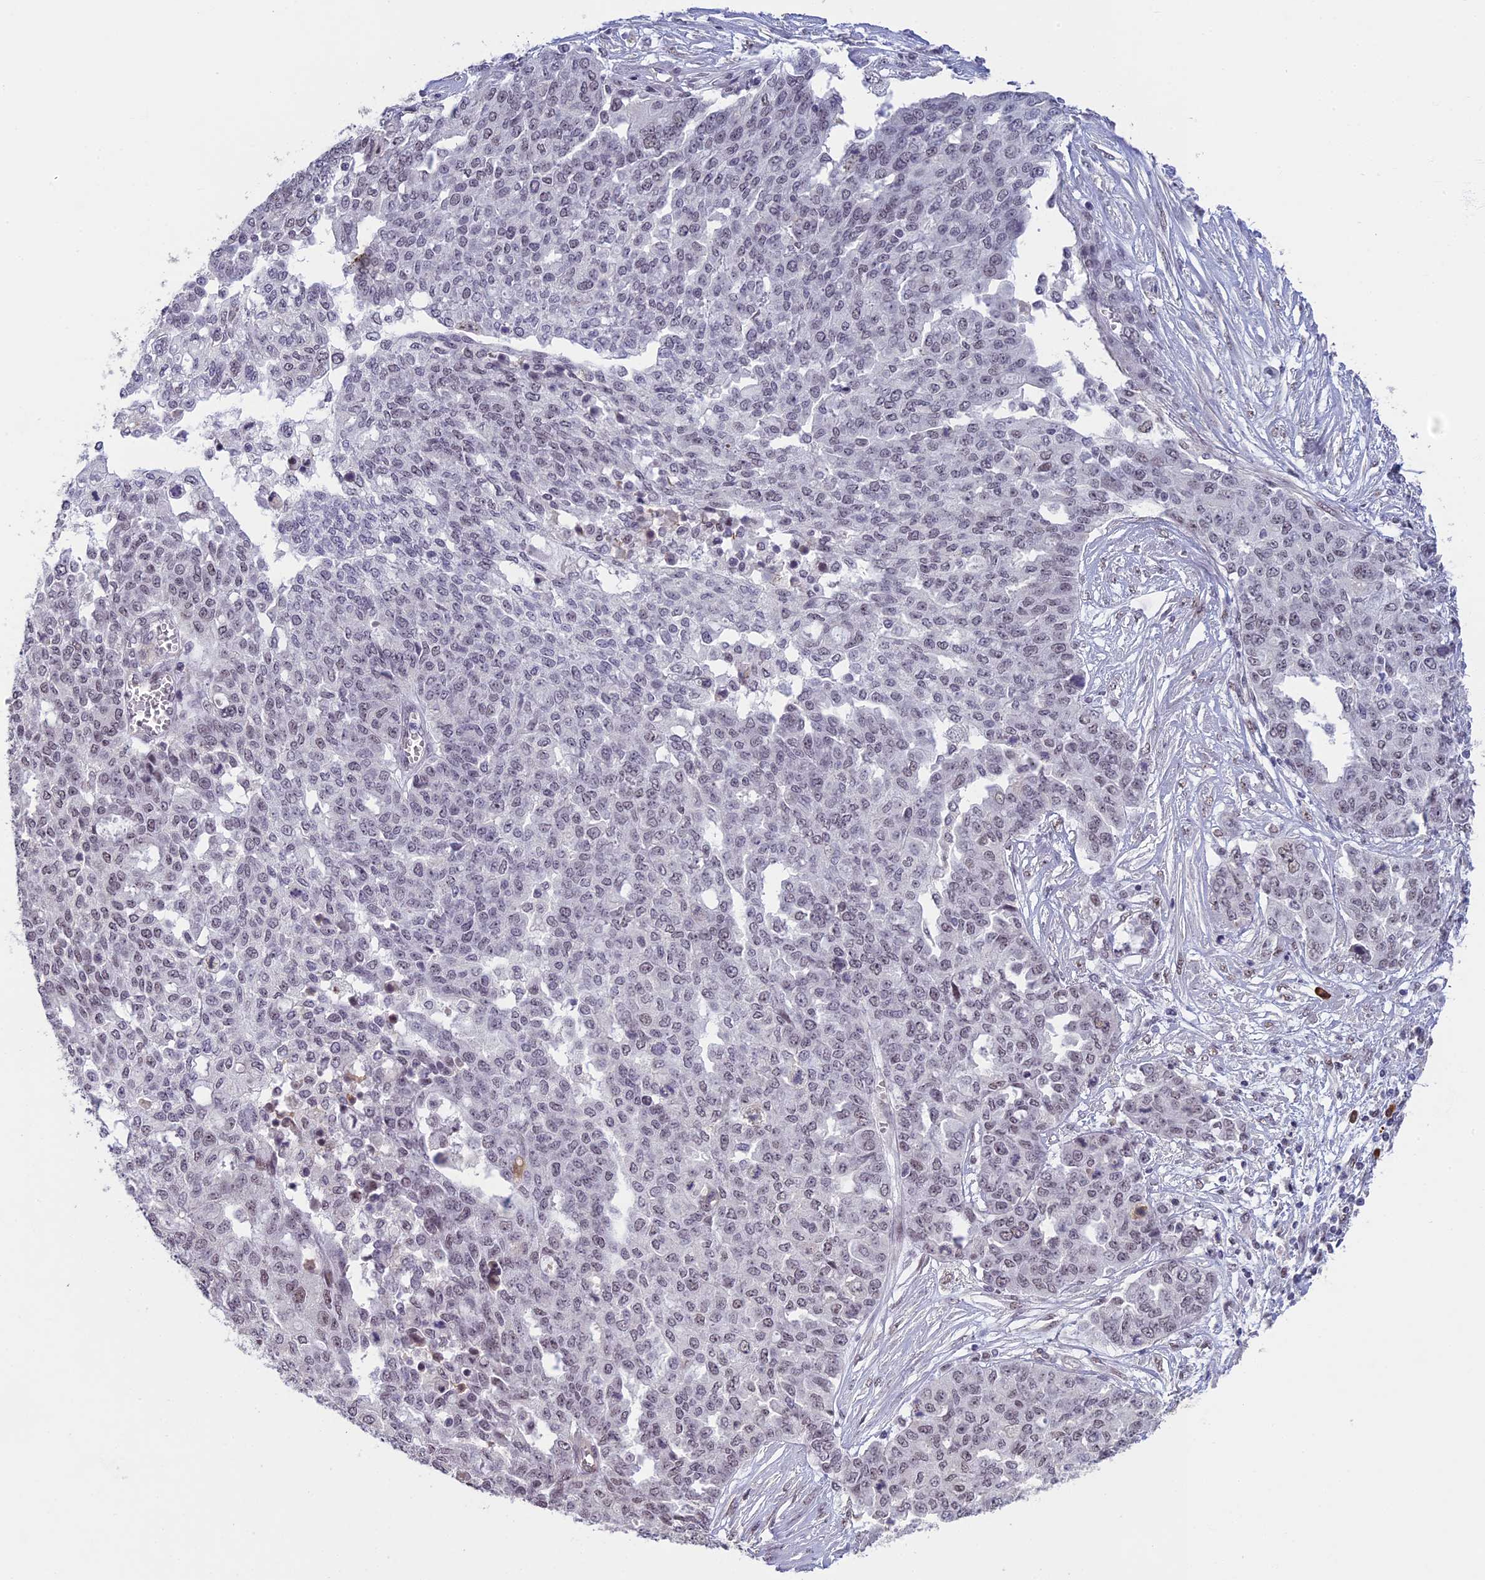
{"staining": {"intensity": "negative", "quantity": "none", "location": "none"}, "tissue": "ovarian cancer", "cell_type": "Tumor cells", "image_type": "cancer", "snomed": [{"axis": "morphology", "description": "Cystadenocarcinoma, serous, NOS"}, {"axis": "topography", "description": "Soft tissue"}, {"axis": "topography", "description": "Ovary"}], "caption": "Immunohistochemistry photomicrograph of ovarian cancer (serous cystadenocarcinoma) stained for a protein (brown), which shows no positivity in tumor cells. (Brightfield microscopy of DAB IHC at high magnification).", "gene": "MORF4L1", "patient": {"sex": "female", "age": 57}}